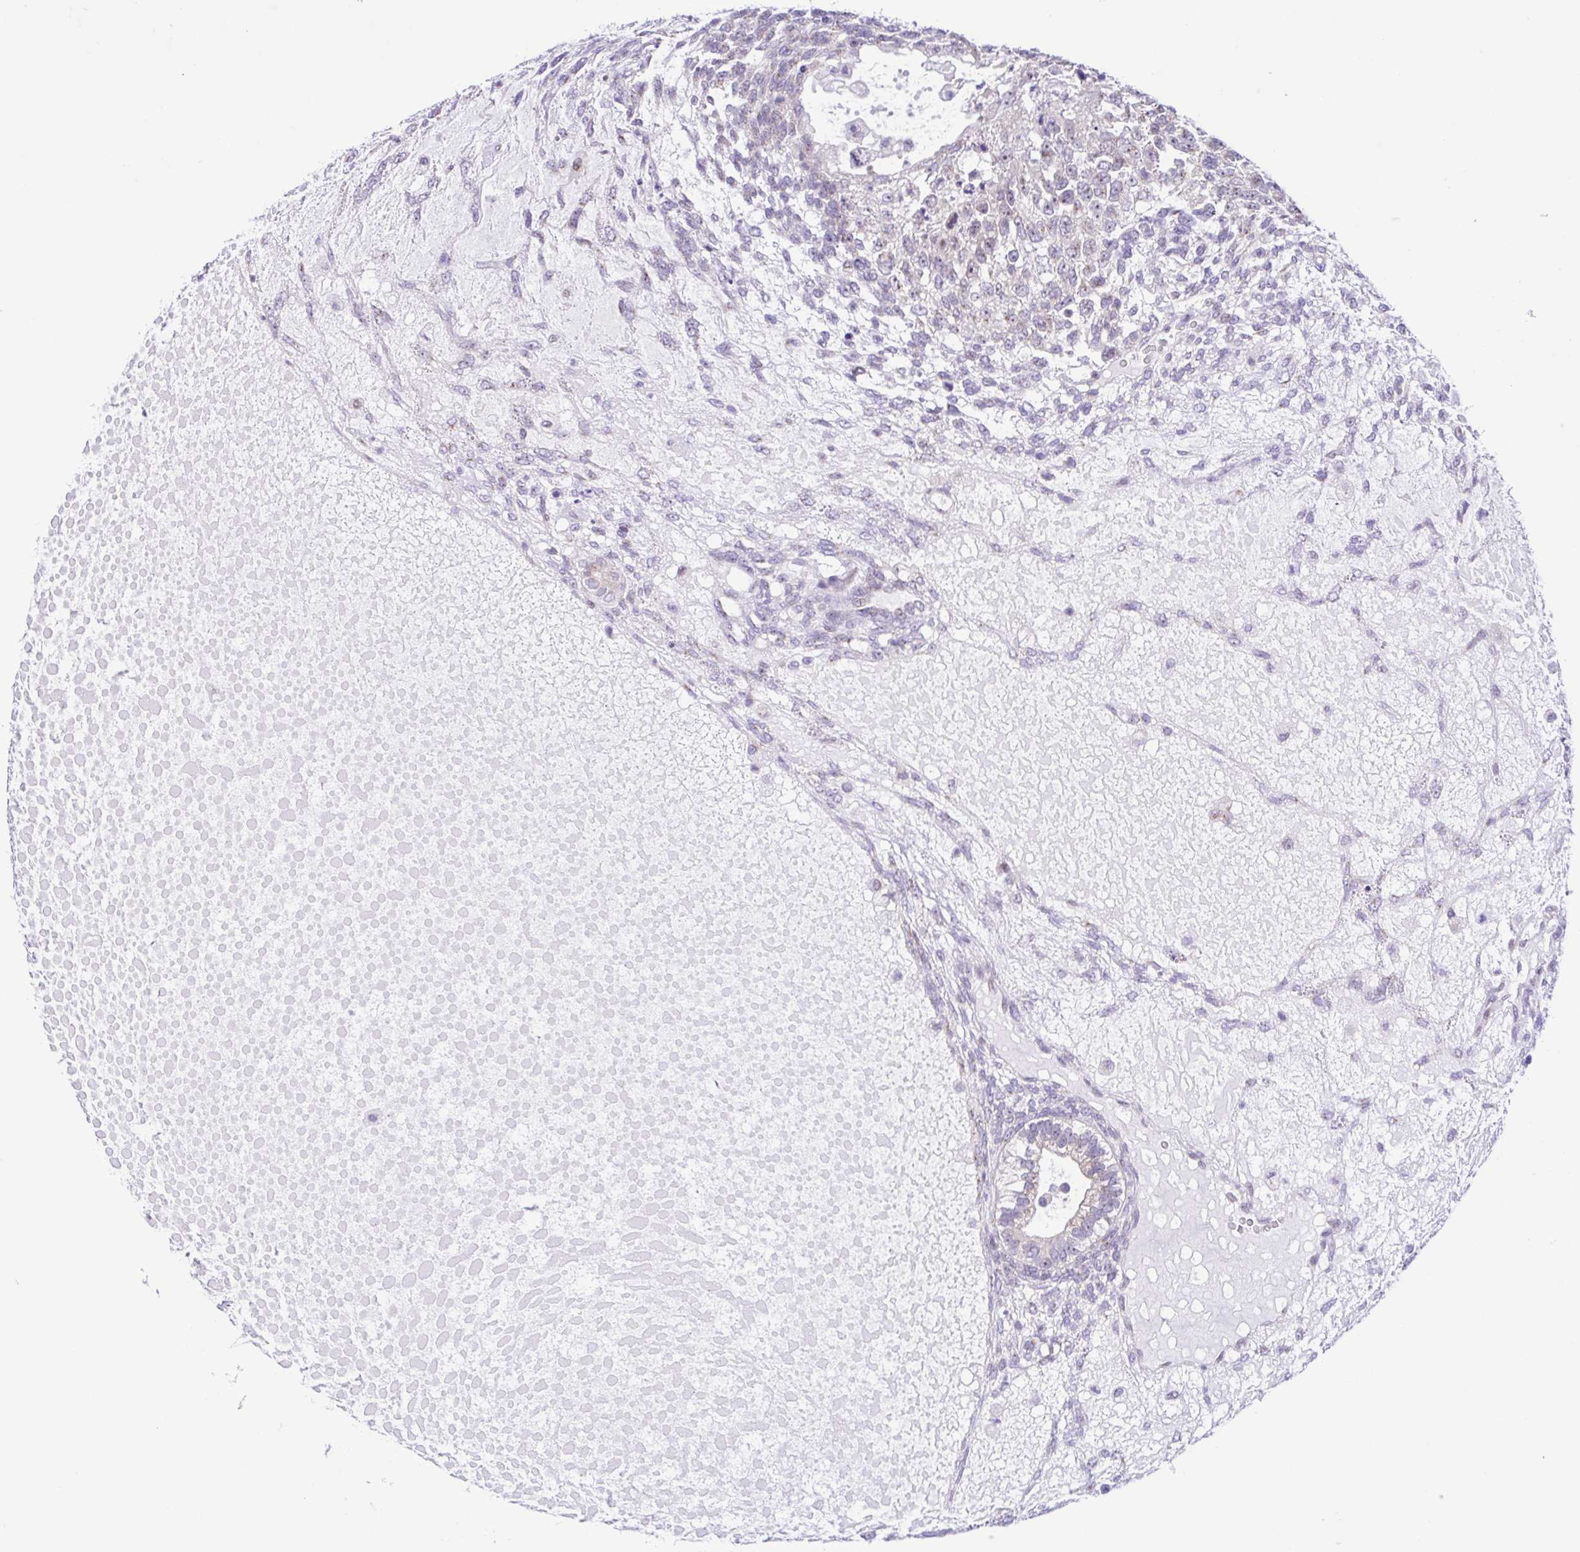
{"staining": {"intensity": "weak", "quantity": "<25%", "location": "cytoplasmic/membranous"}, "tissue": "testis cancer", "cell_type": "Tumor cells", "image_type": "cancer", "snomed": [{"axis": "morphology", "description": "Carcinoma, Embryonal, NOS"}, {"axis": "topography", "description": "Testis"}], "caption": "This image is of testis cancer (embryonal carcinoma) stained with immunohistochemistry (IHC) to label a protein in brown with the nuclei are counter-stained blue. There is no positivity in tumor cells.", "gene": "TGM3", "patient": {"sex": "male", "age": 23}}